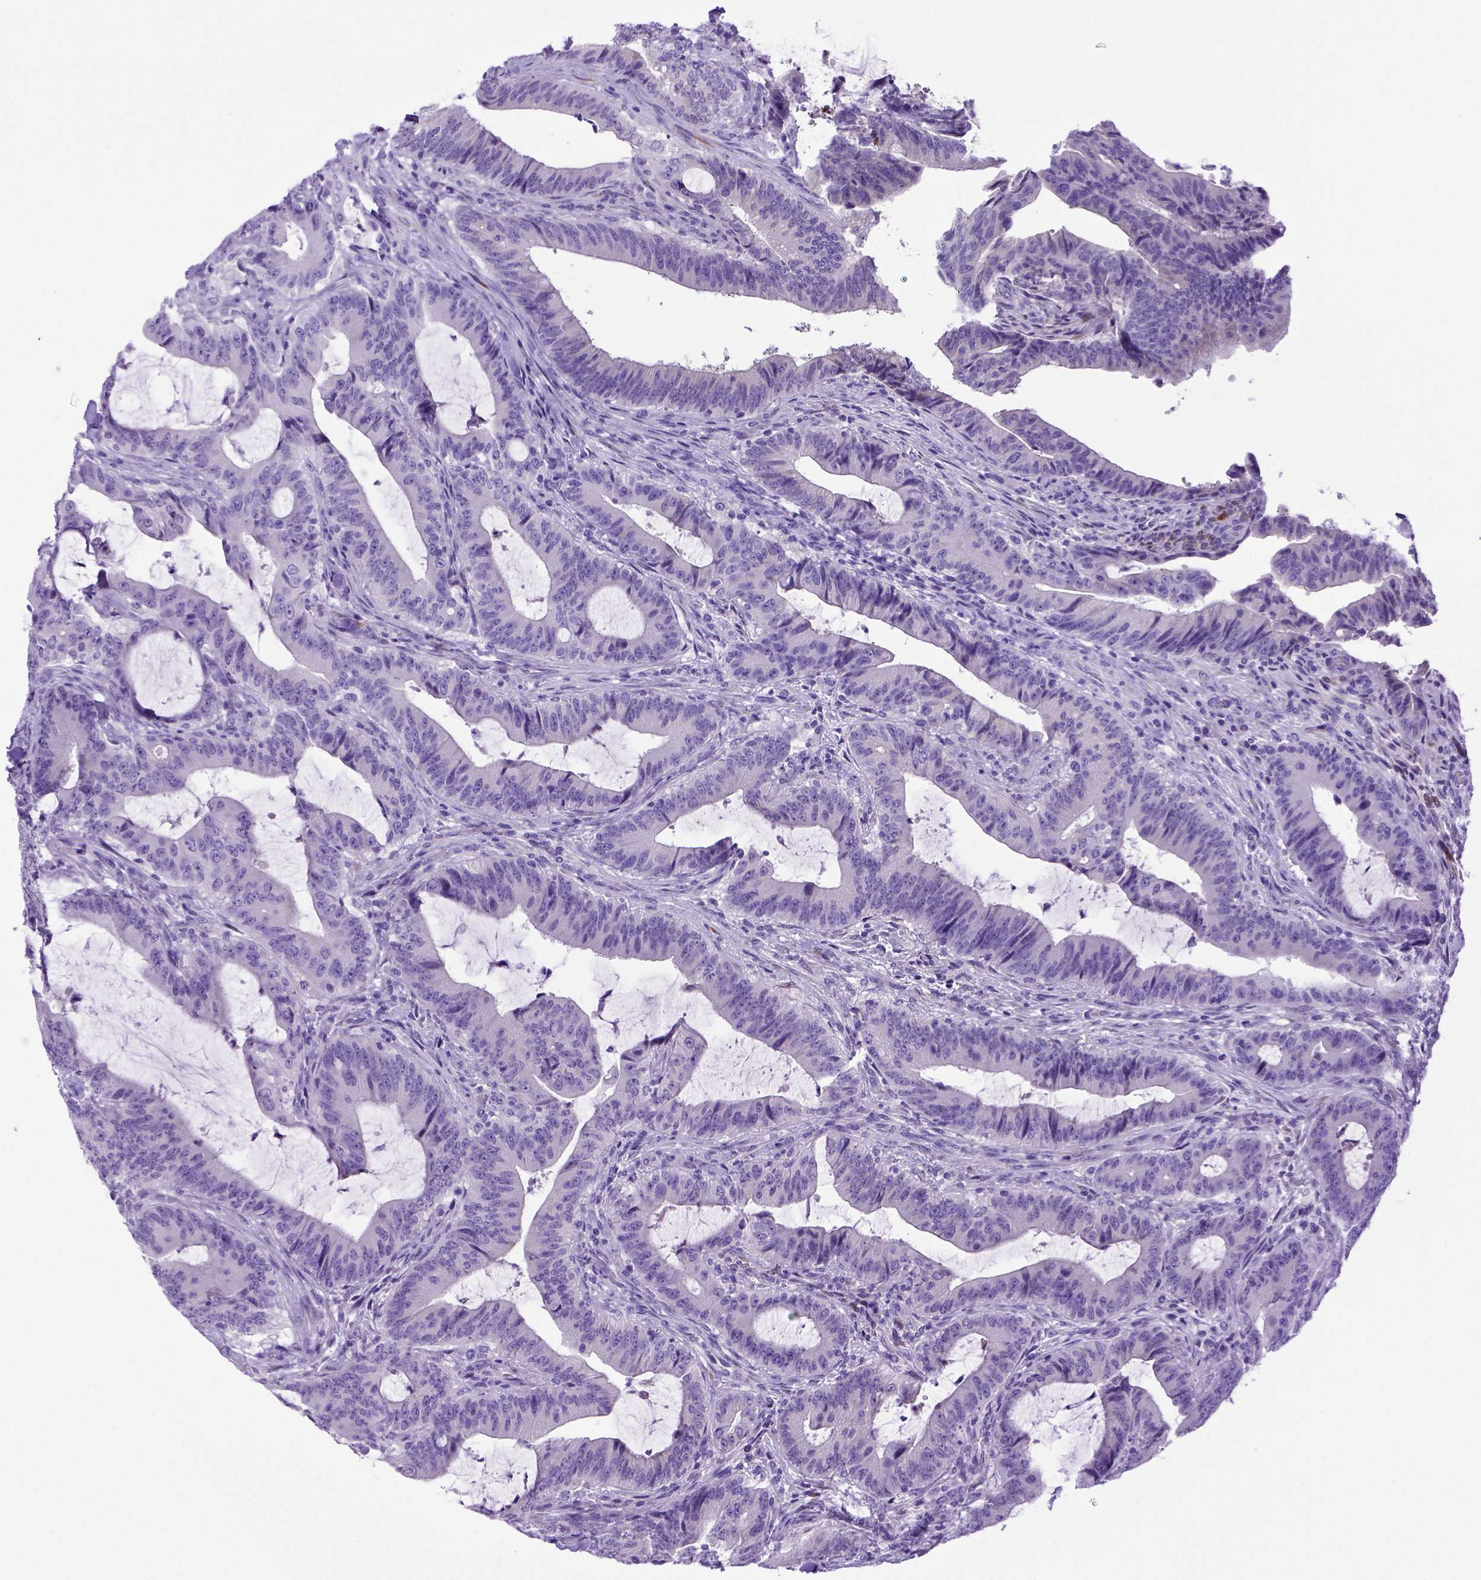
{"staining": {"intensity": "negative", "quantity": "none", "location": "none"}, "tissue": "colorectal cancer", "cell_type": "Tumor cells", "image_type": "cancer", "snomed": [{"axis": "morphology", "description": "Adenocarcinoma, NOS"}, {"axis": "topography", "description": "Colon"}], "caption": "IHC of human colorectal cancer shows no staining in tumor cells.", "gene": "PTGES", "patient": {"sex": "female", "age": 43}}